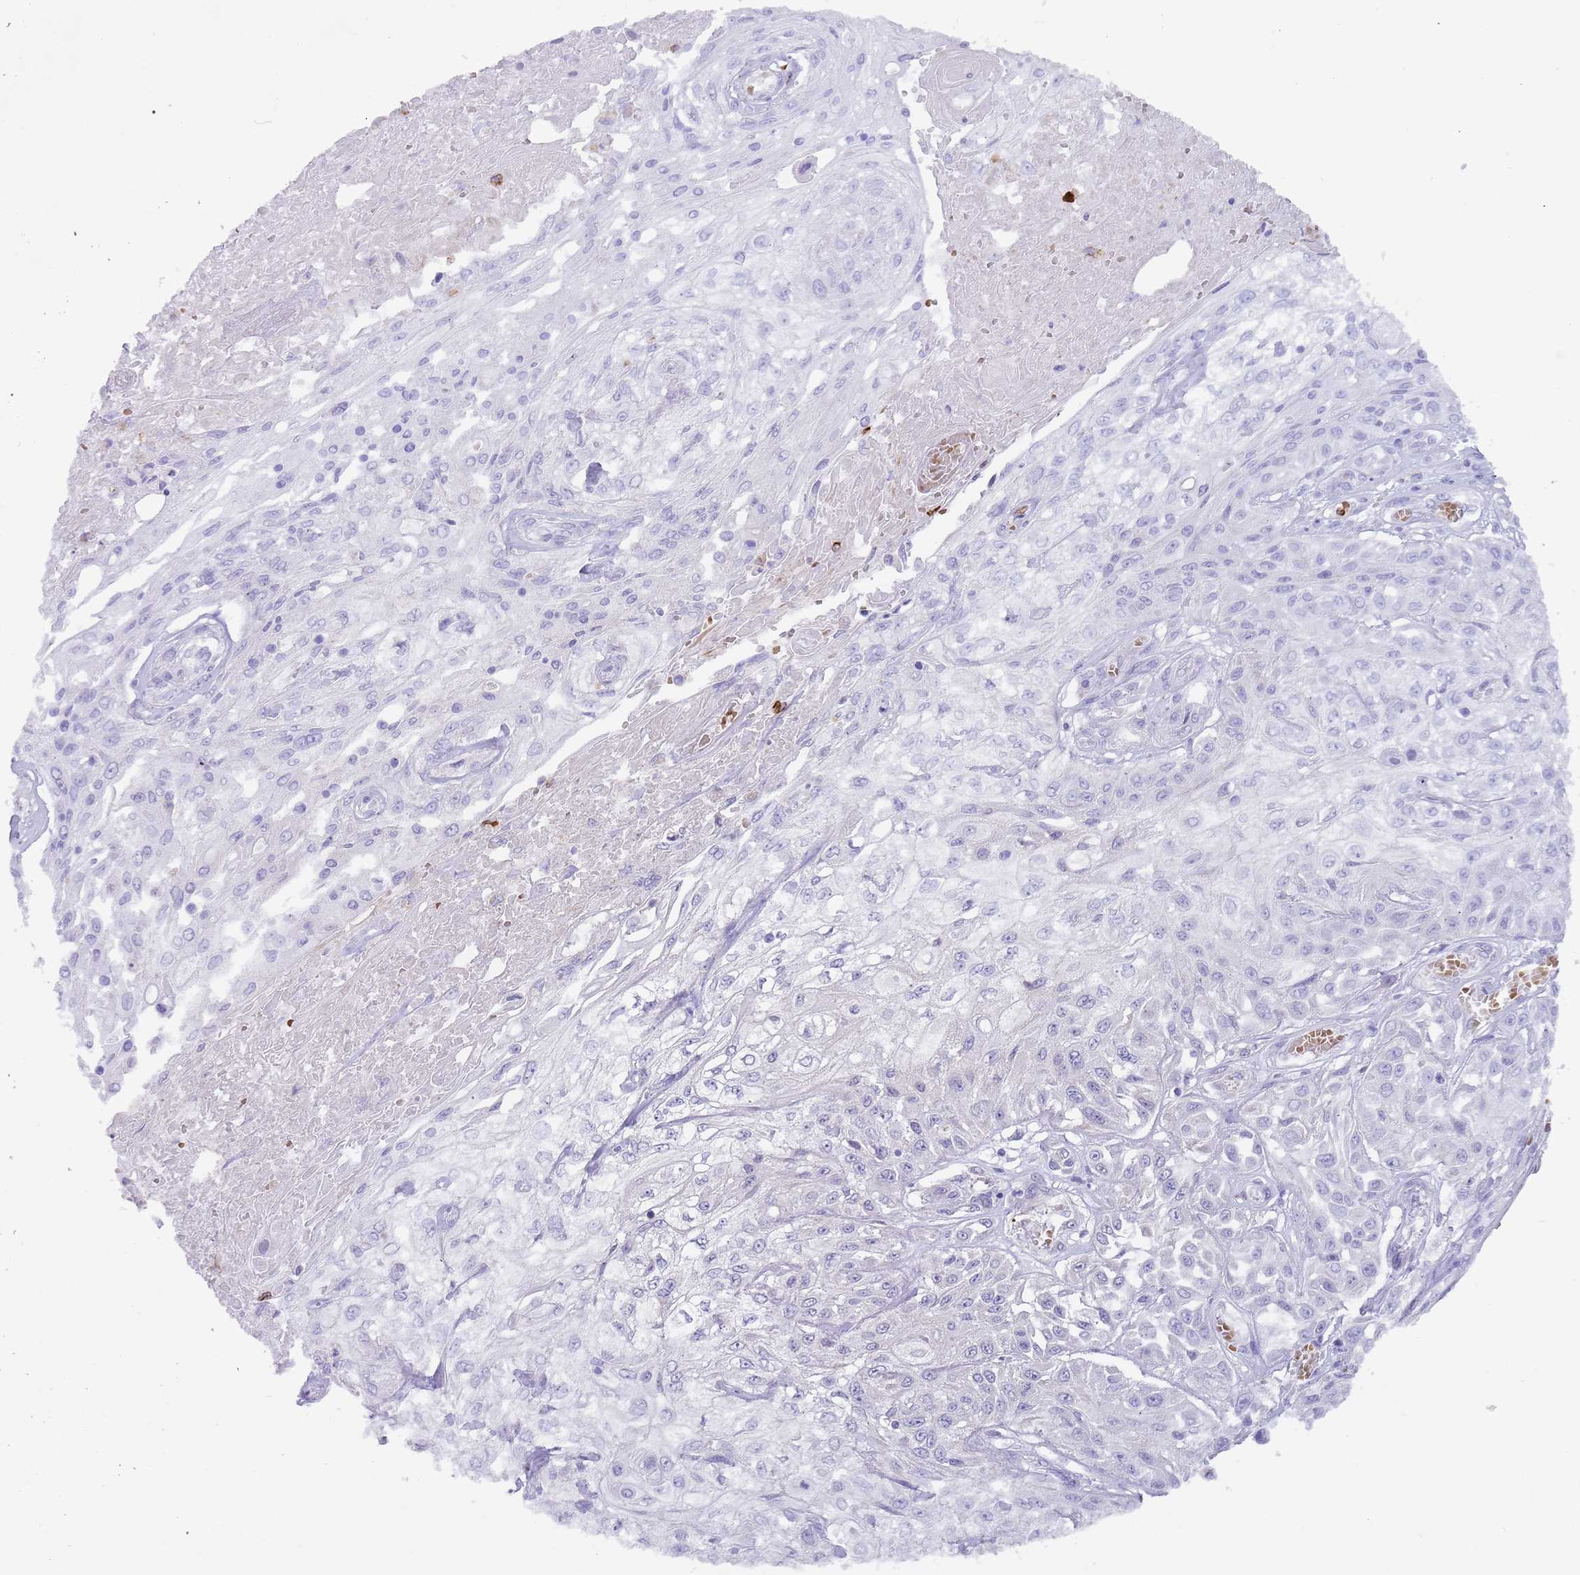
{"staining": {"intensity": "negative", "quantity": "none", "location": "none"}, "tissue": "skin cancer", "cell_type": "Tumor cells", "image_type": "cancer", "snomed": [{"axis": "morphology", "description": "Squamous cell carcinoma, NOS"}, {"axis": "morphology", "description": "Squamous cell carcinoma, metastatic, NOS"}, {"axis": "topography", "description": "Skin"}, {"axis": "topography", "description": "Lymph node"}], "caption": "A micrograph of metastatic squamous cell carcinoma (skin) stained for a protein reveals no brown staining in tumor cells.", "gene": "TMEM251", "patient": {"sex": "male", "age": 75}}